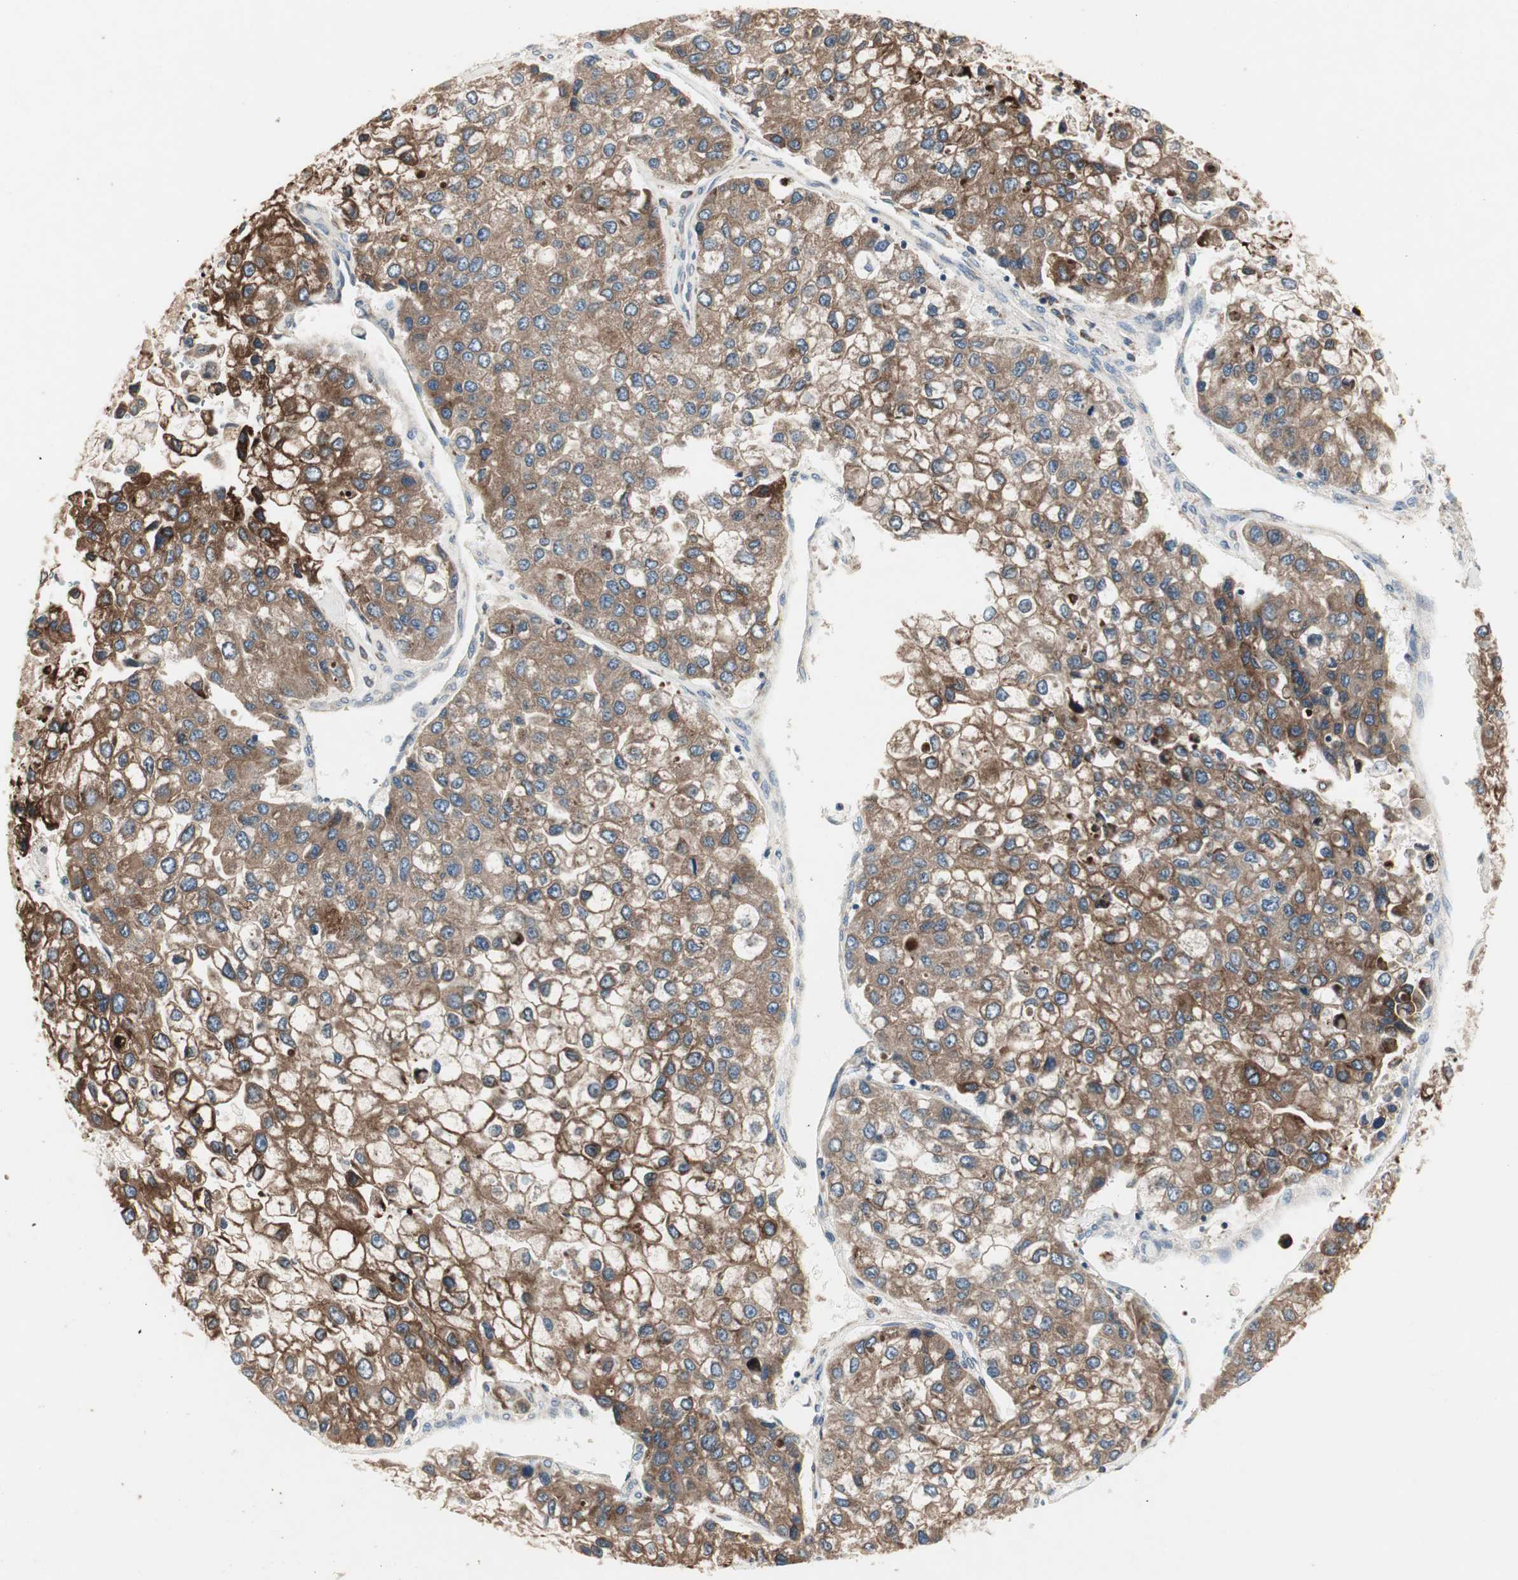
{"staining": {"intensity": "strong", "quantity": ">75%", "location": "cytoplasmic/membranous"}, "tissue": "liver cancer", "cell_type": "Tumor cells", "image_type": "cancer", "snomed": [{"axis": "morphology", "description": "Carcinoma, Hepatocellular, NOS"}, {"axis": "topography", "description": "Liver"}], "caption": "A brown stain labels strong cytoplasmic/membranous expression of a protein in liver hepatocellular carcinoma tumor cells.", "gene": "H6PD", "patient": {"sex": "female", "age": 66}}